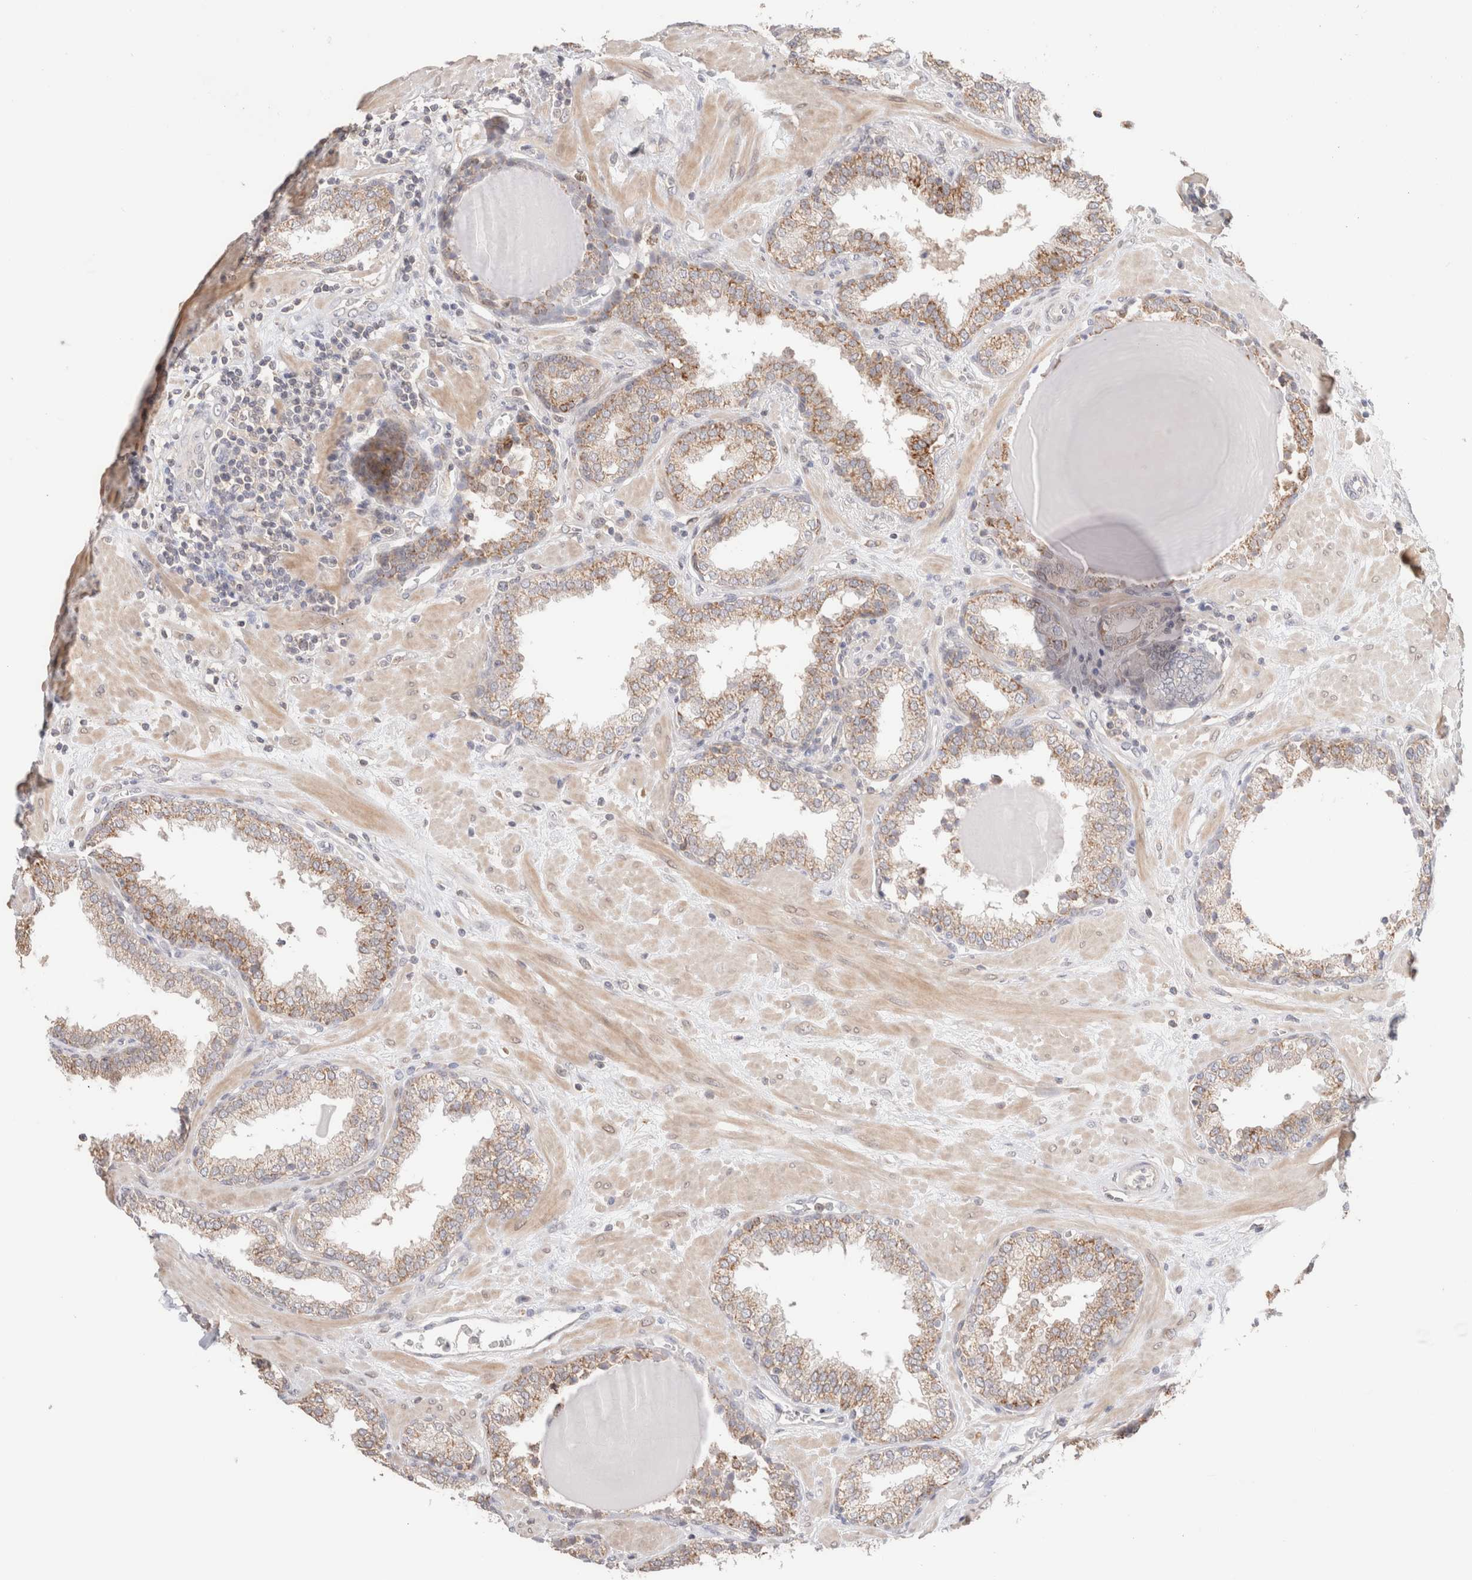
{"staining": {"intensity": "moderate", "quantity": "25%-75%", "location": "cytoplasmic/membranous"}, "tissue": "prostate", "cell_type": "Glandular cells", "image_type": "normal", "snomed": [{"axis": "morphology", "description": "Normal tissue, NOS"}, {"axis": "topography", "description": "Prostate"}], "caption": "Immunohistochemistry staining of unremarkable prostate, which exhibits medium levels of moderate cytoplasmic/membranous expression in about 25%-75% of glandular cells indicating moderate cytoplasmic/membranous protein expression. The staining was performed using DAB (3,3'-diaminobenzidine) (brown) for protein detection and nuclei were counterstained in hematoxylin (blue).", "gene": "TRIM41", "patient": {"sex": "male", "age": 51}}